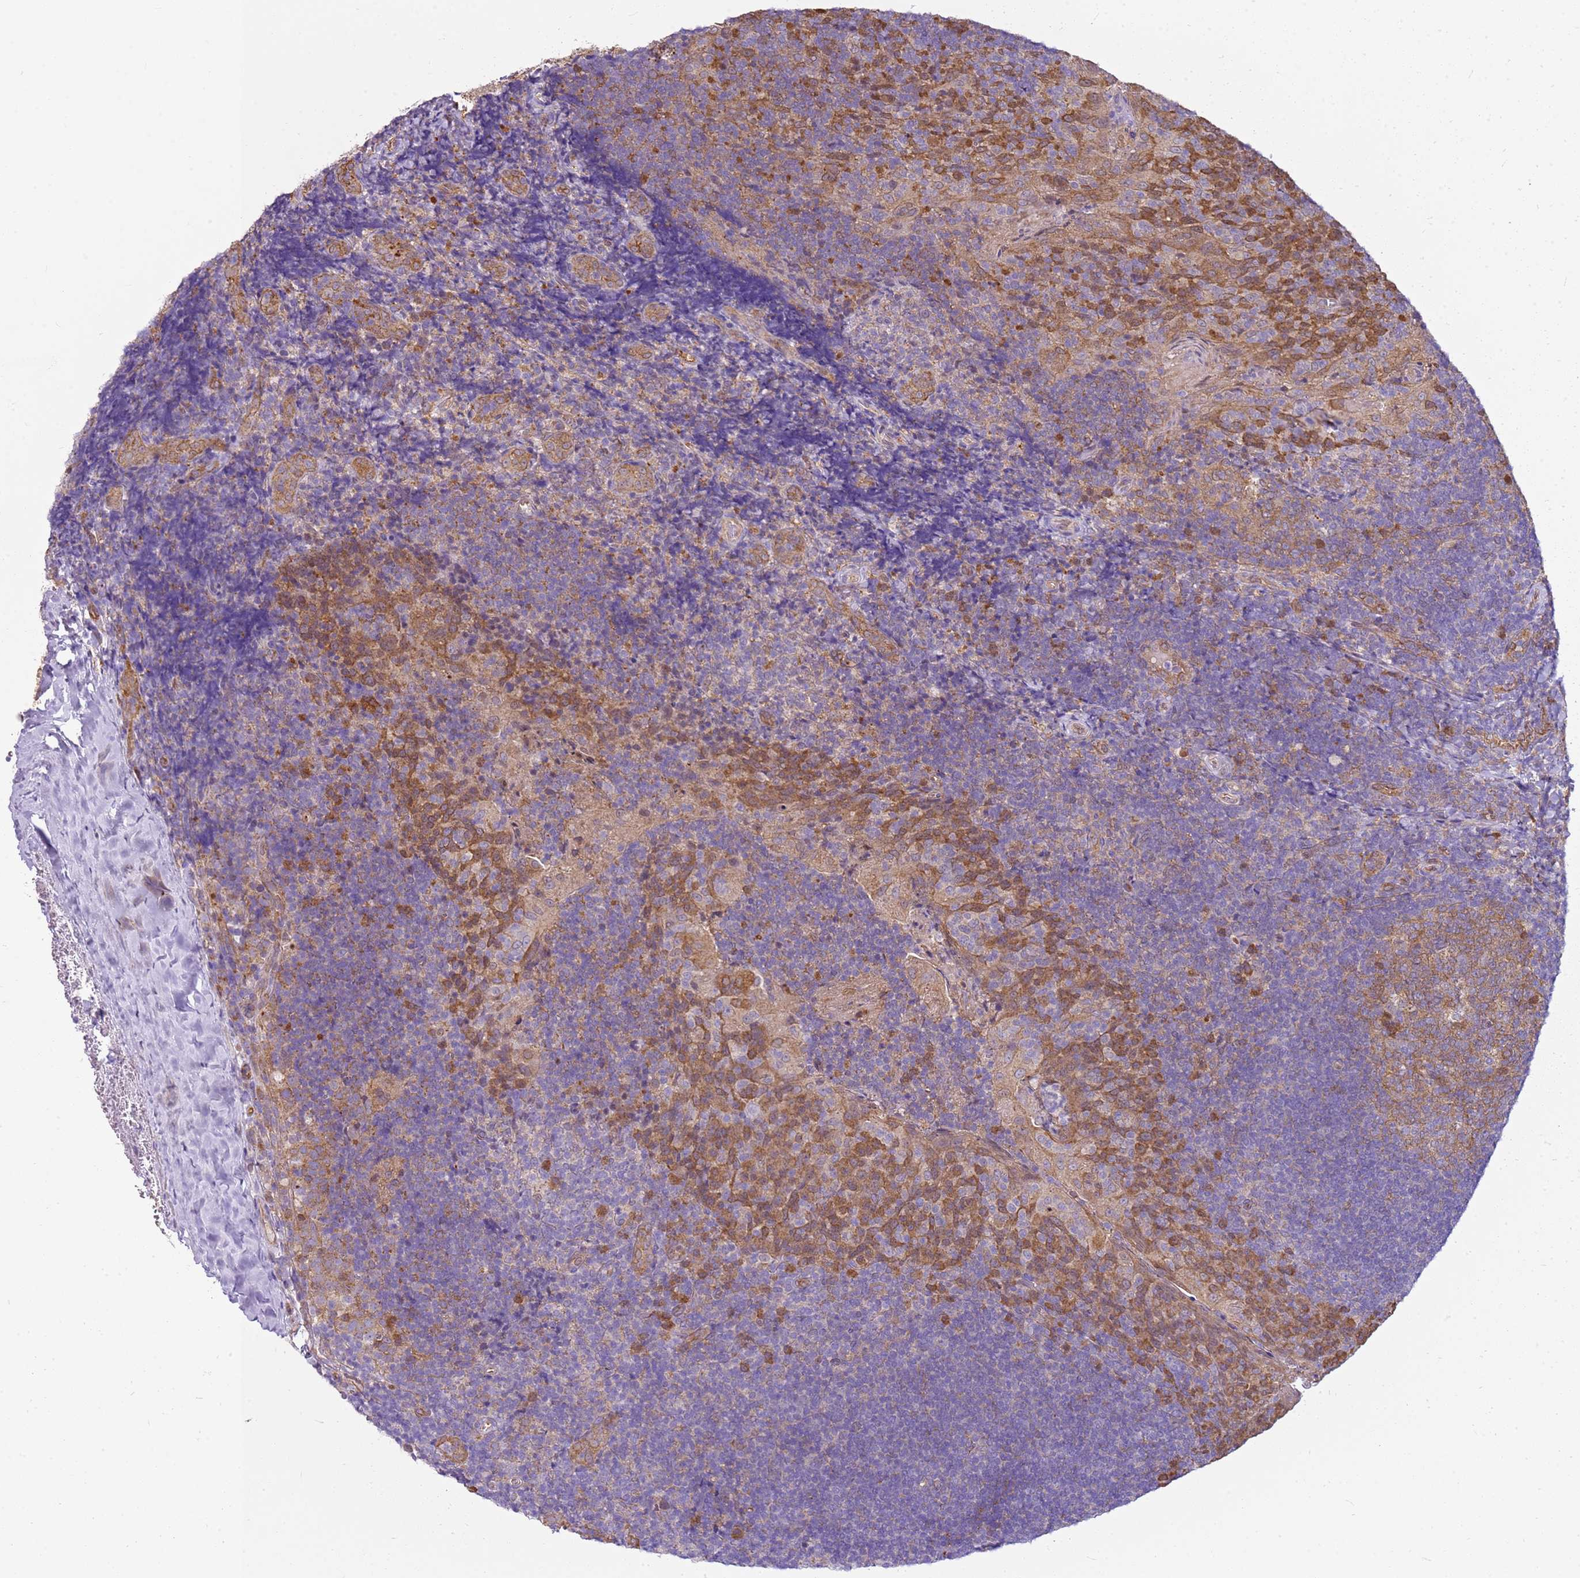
{"staining": {"intensity": "moderate", "quantity": ">75%", "location": "cytoplasmic/membranous"}, "tissue": "tonsil", "cell_type": "Germinal center cells", "image_type": "normal", "snomed": [{"axis": "morphology", "description": "Normal tissue, NOS"}, {"axis": "topography", "description": "Tonsil"}], "caption": "A photomicrograph of human tonsil stained for a protein exhibits moderate cytoplasmic/membranous brown staining in germinal center cells.", "gene": "YWHAE", "patient": {"sex": "male", "age": 17}}